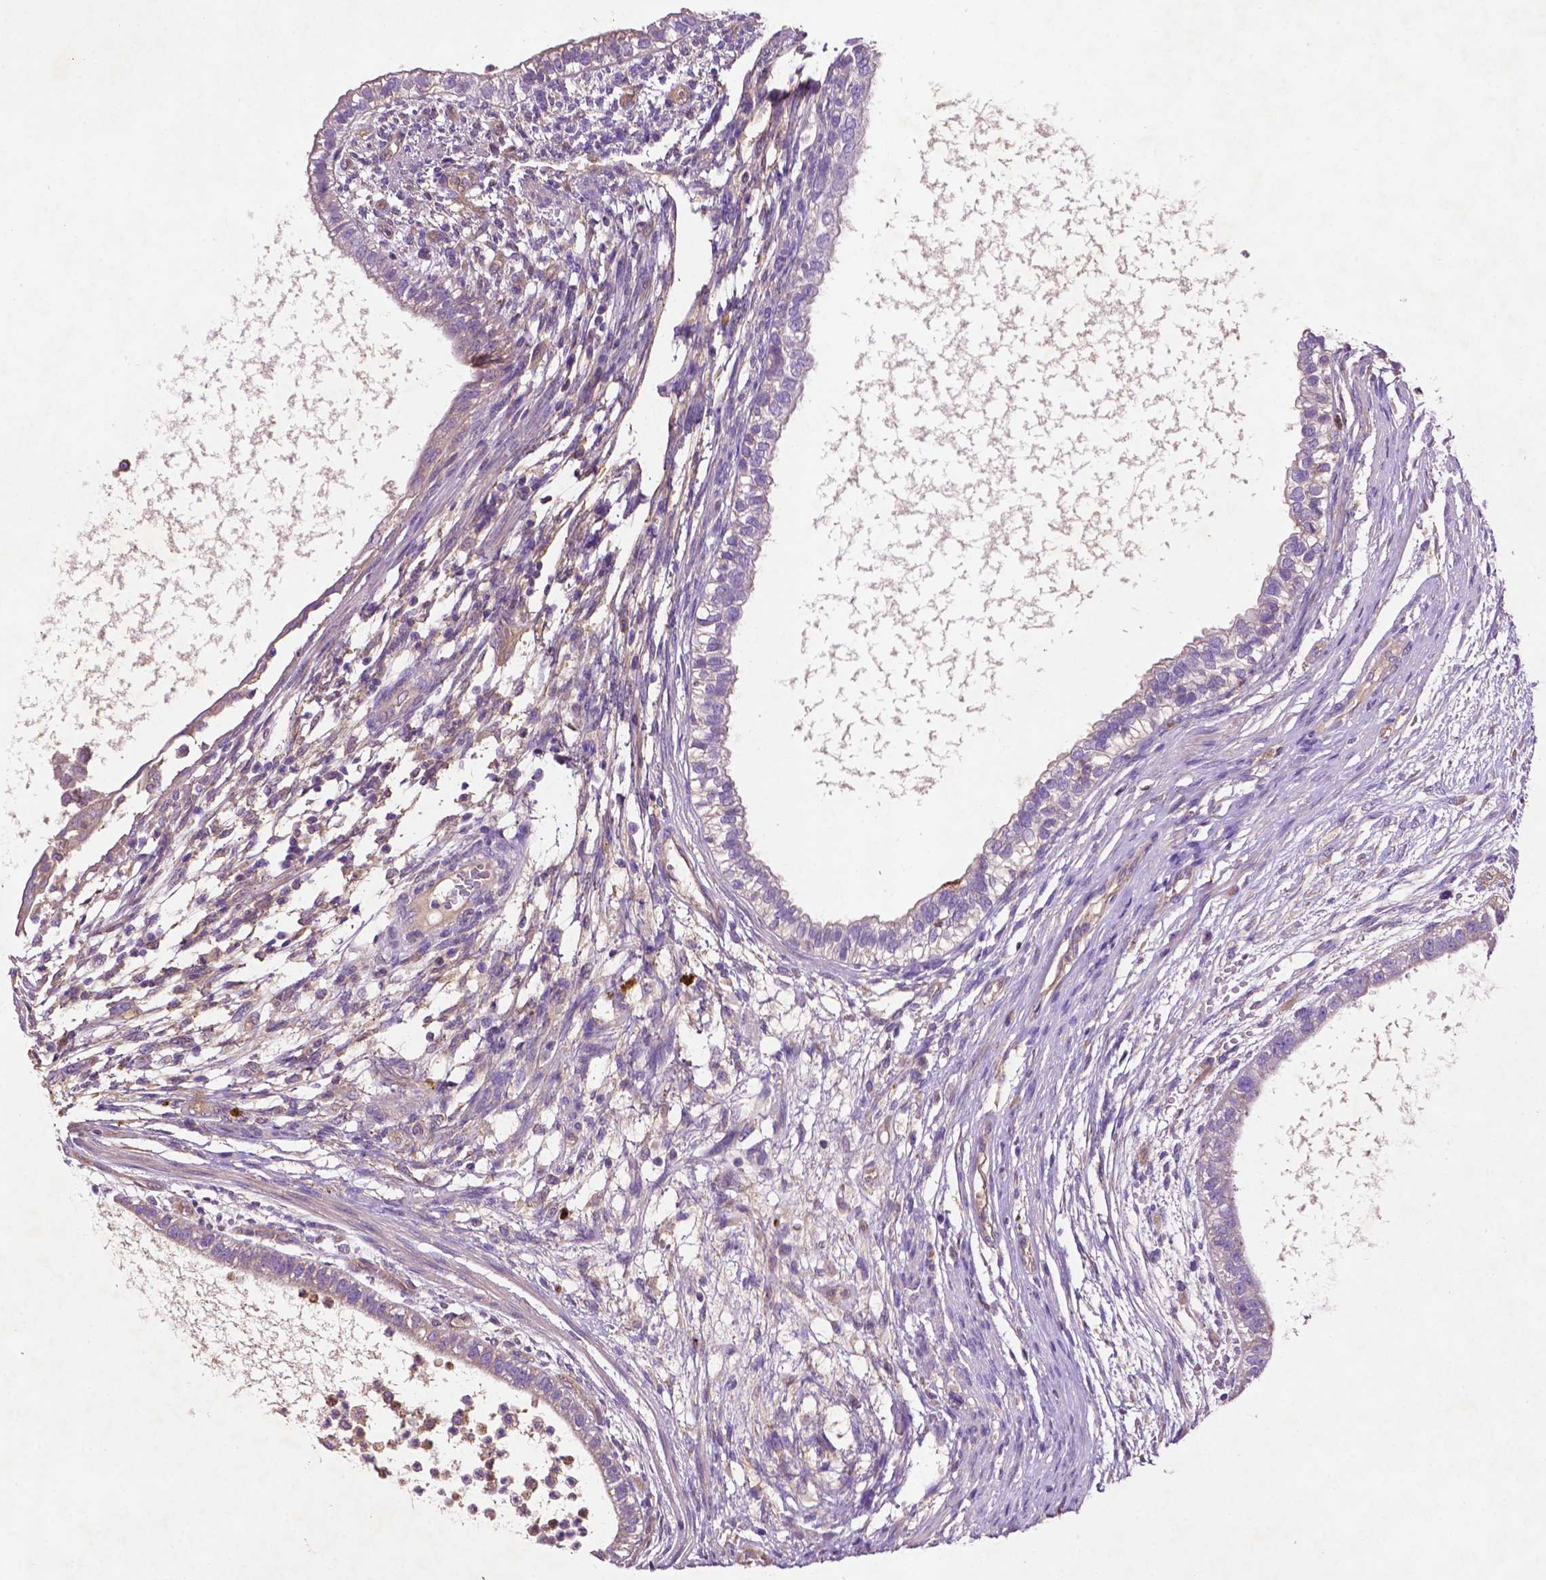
{"staining": {"intensity": "weak", "quantity": "<25%", "location": "cytoplasmic/membranous"}, "tissue": "testis cancer", "cell_type": "Tumor cells", "image_type": "cancer", "snomed": [{"axis": "morphology", "description": "Carcinoma, Embryonal, NOS"}, {"axis": "topography", "description": "Testis"}], "caption": "High magnification brightfield microscopy of testis embryonal carcinoma stained with DAB (3,3'-diaminobenzidine) (brown) and counterstained with hematoxylin (blue): tumor cells show no significant staining.", "gene": "GDPD5", "patient": {"sex": "male", "age": 26}}